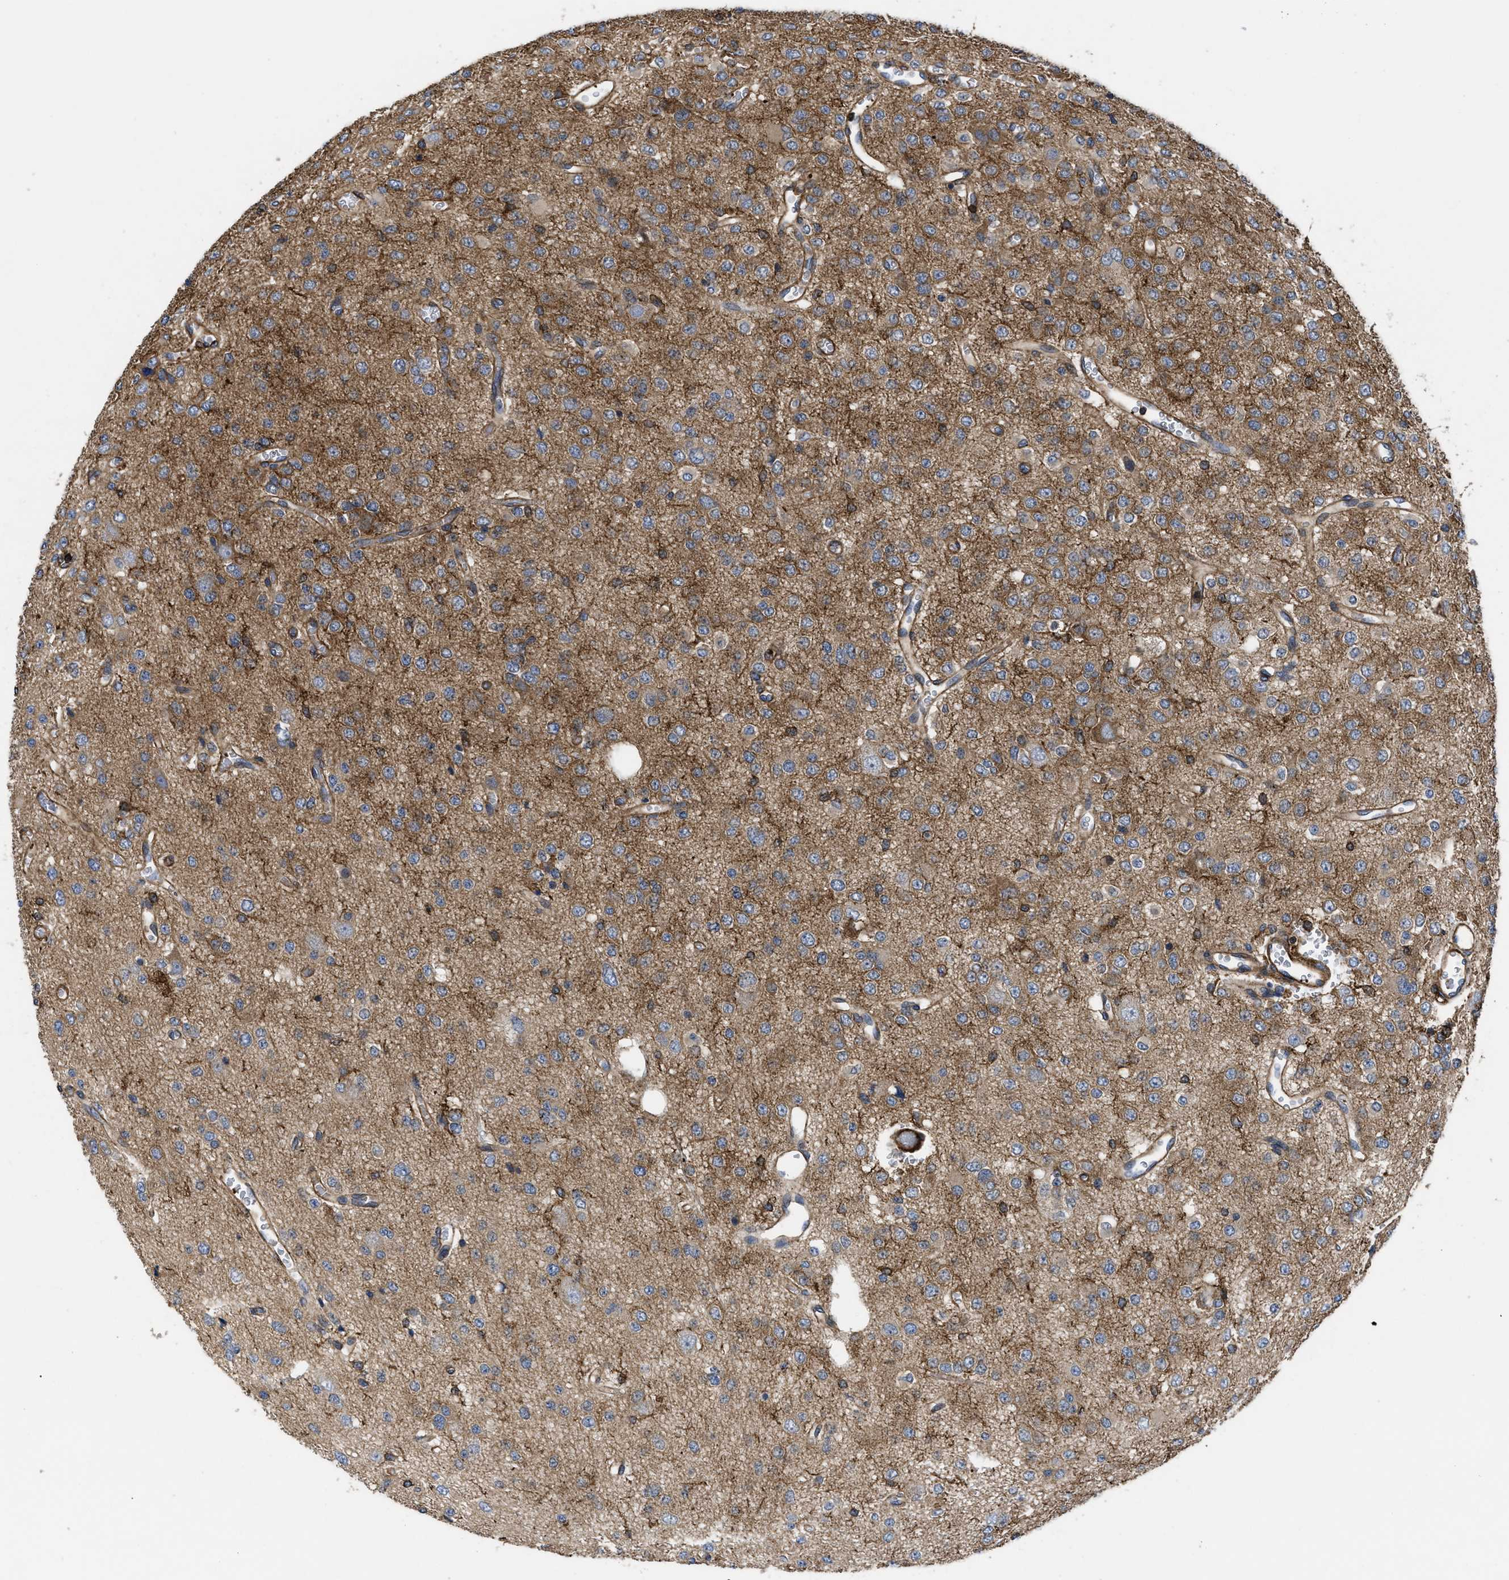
{"staining": {"intensity": "weak", "quantity": "<25%", "location": "cytoplasmic/membranous"}, "tissue": "glioma", "cell_type": "Tumor cells", "image_type": "cancer", "snomed": [{"axis": "morphology", "description": "Glioma, malignant, Low grade"}, {"axis": "topography", "description": "Brain"}], "caption": "DAB (3,3'-diaminobenzidine) immunohistochemical staining of low-grade glioma (malignant) demonstrates no significant positivity in tumor cells.", "gene": "SCUBE2", "patient": {"sex": "male", "age": 38}}